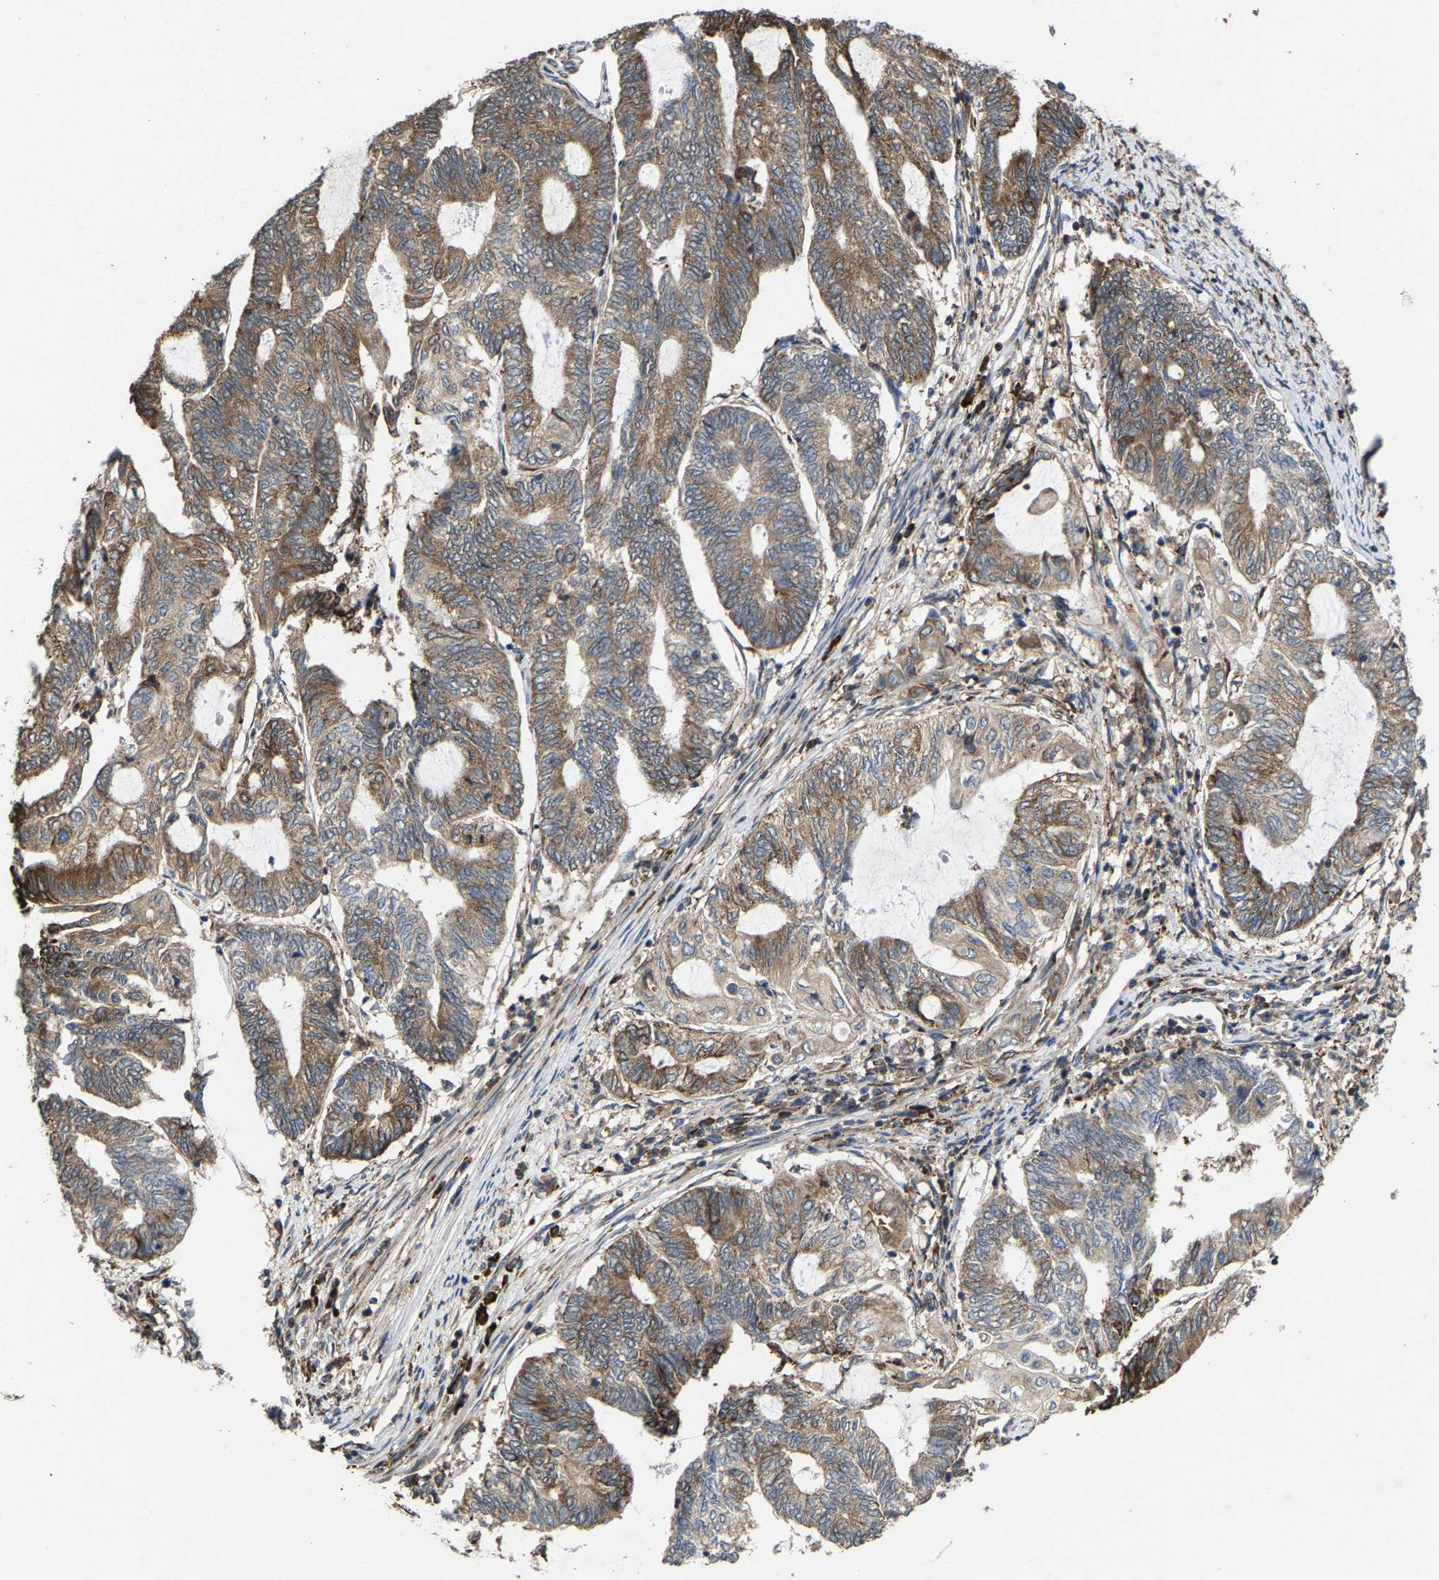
{"staining": {"intensity": "moderate", "quantity": ">75%", "location": "cytoplasmic/membranous"}, "tissue": "endometrial cancer", "cell_type": "Tumor cells", "image_type": "cancer", "snomed": [{"axis": "morphology", "description": "Adenocarcinoma, NOS"}, {"axis": "topography", "description": "Uterus"}, {"axis": "topography", "description": "Endometrium"}], "caption": "Endometrial cancer tissue exhibits moderate cytoplasmic/membranous expression in approximately >75% of tumor cells The staining was performed using DAB to visualize the protein expression in brown, while the nuclei were stained in blue with hematoxylin (Magnification: 20x).", "gene": "FGD3", "patient": {"sex": "female", "age": 70}}